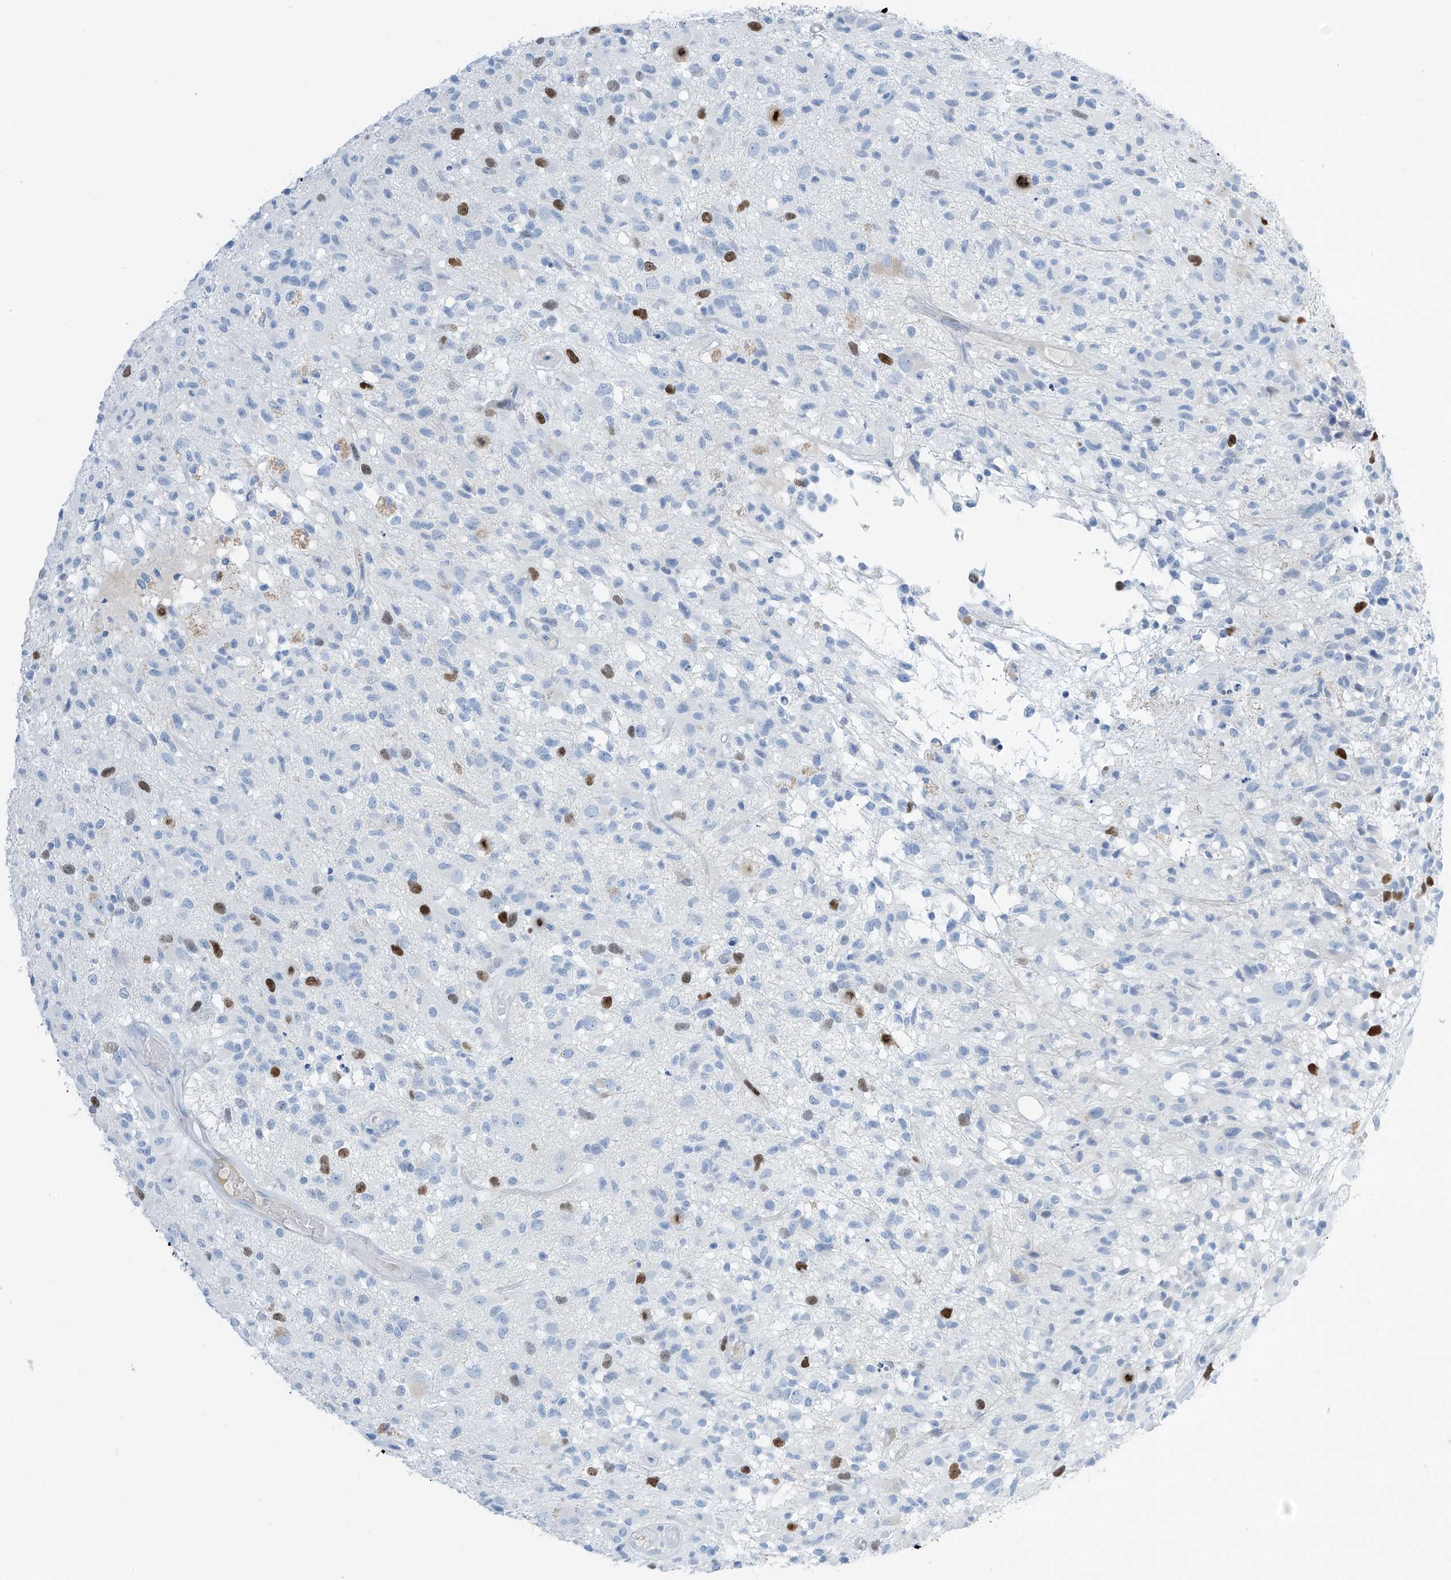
{"staining": {"intensity": "moderate", "quantity": "<25%", "location": "nuclear"}, "tissue": "glioma", "cell_type": "Tumor cells", "image_type": "cancer", "snomed": [{"axis": "morphology", "description": "Glioma, malignant, High grade"}, {"axis": "morphology", "description": "Glioblastoma, NOS"}, {"axis": "topography", "description": "Brain"}], "caption": "Immunohistochemical staining of glioblastoma reveals low levels of moderate nuclear protein expression in approximately <25% of tumor cells. (DAB (3,3'-diaminobenzidine) IHC with brightfield microscopy, high magnification).", "gene": "SGO2", "patient": {"sex": "male", "age": 60}}